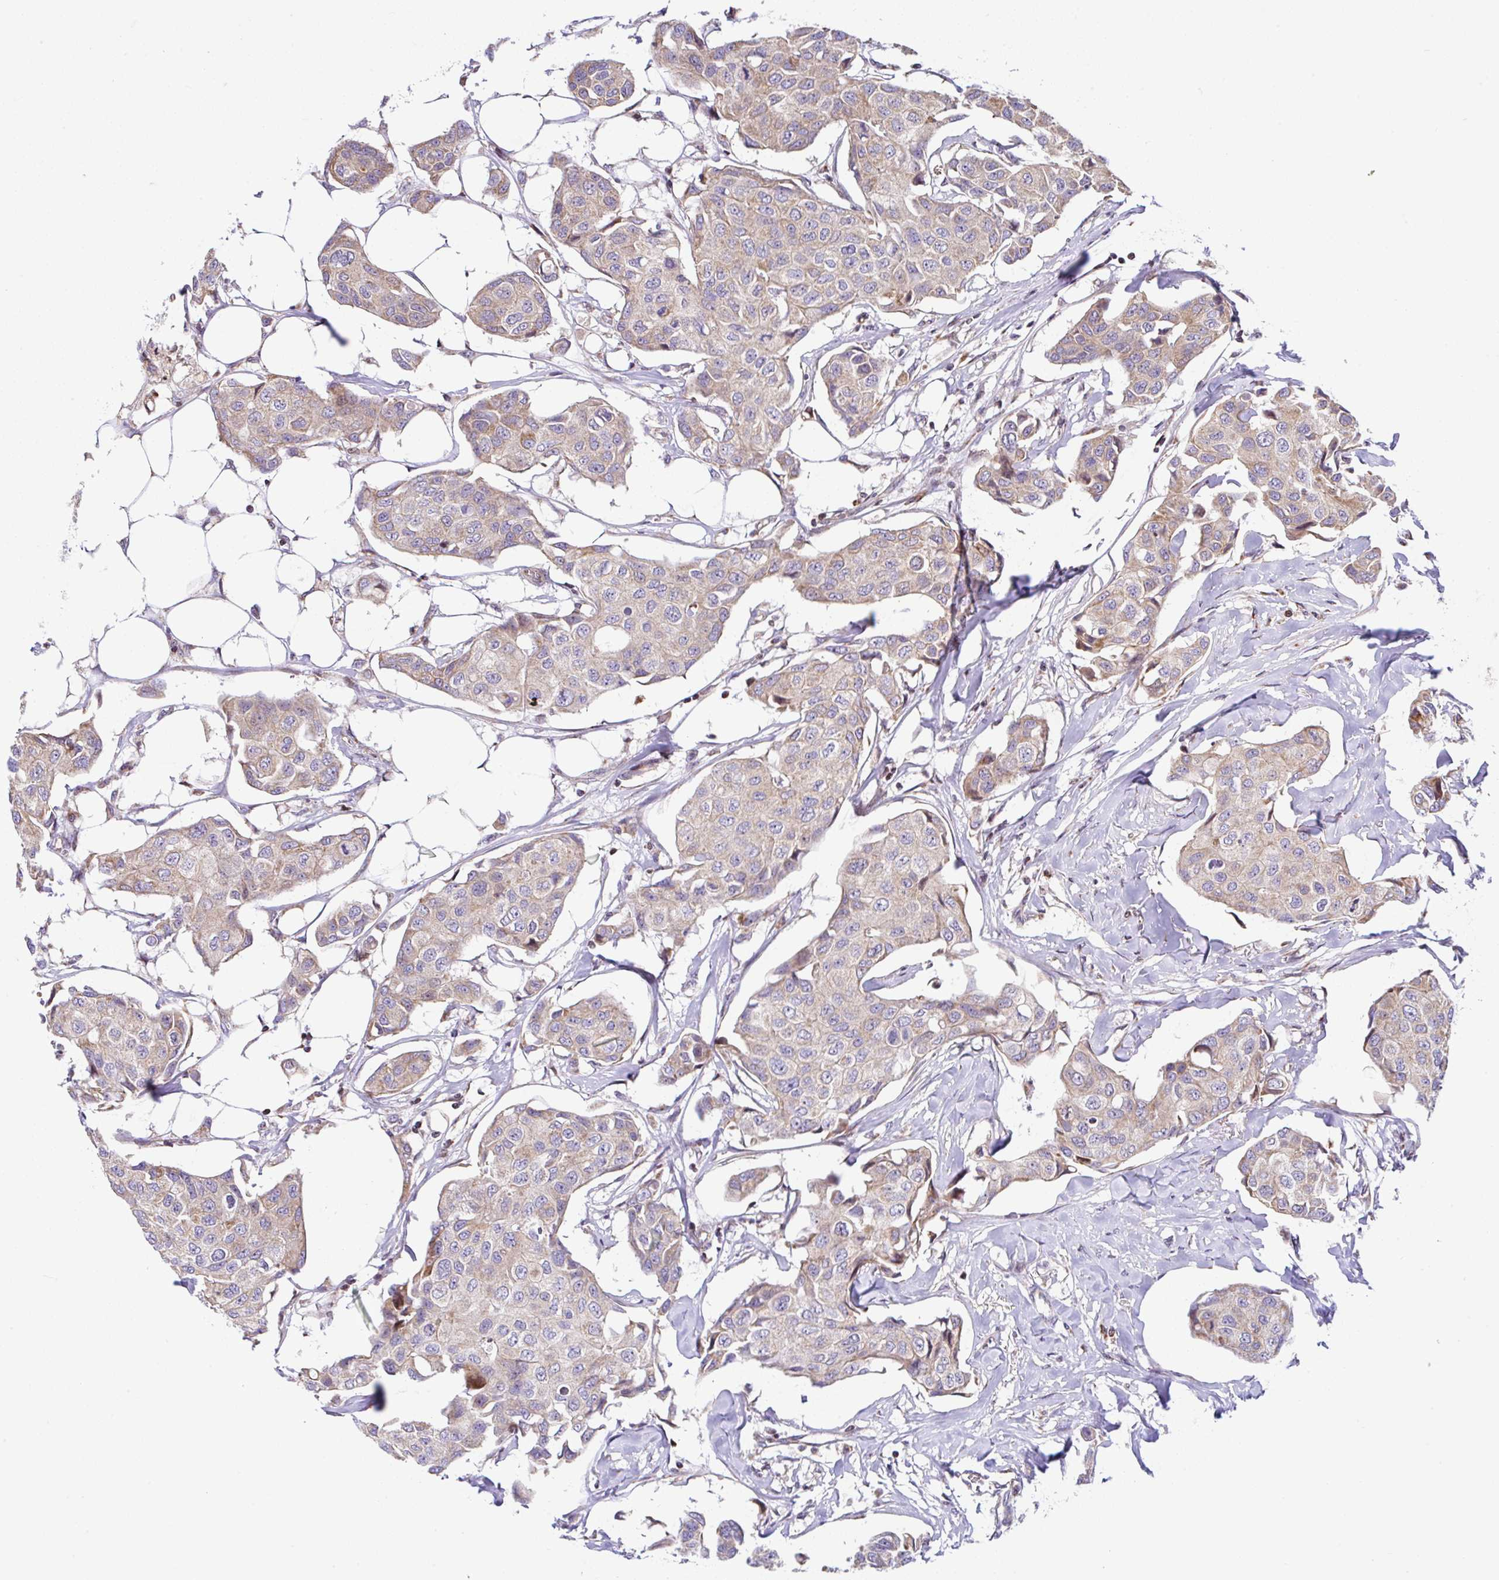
{"staining": {"intensity": "weak", "quantity": "25%-75%", "location": "cytoplasmic/membranous"}, "tissue": "breast cancer", "cell_type": "Tumor cells", "image_type": "cancer", "snomed": [{"axis": "morphology", "description": "Duct carcinoma"}, {"axis": "topography", "description": "Breast"}, {"axis": "topography", "description": "Lymph node"}], "caption": "Immunohistochemical staining of human breast cancer exhibits weak cytoplasmic/membranous protein staining in about 25%-75% of tumor cells.", "gene": "FIGNL1", "patient": {"sex": "female", "age": 80}}